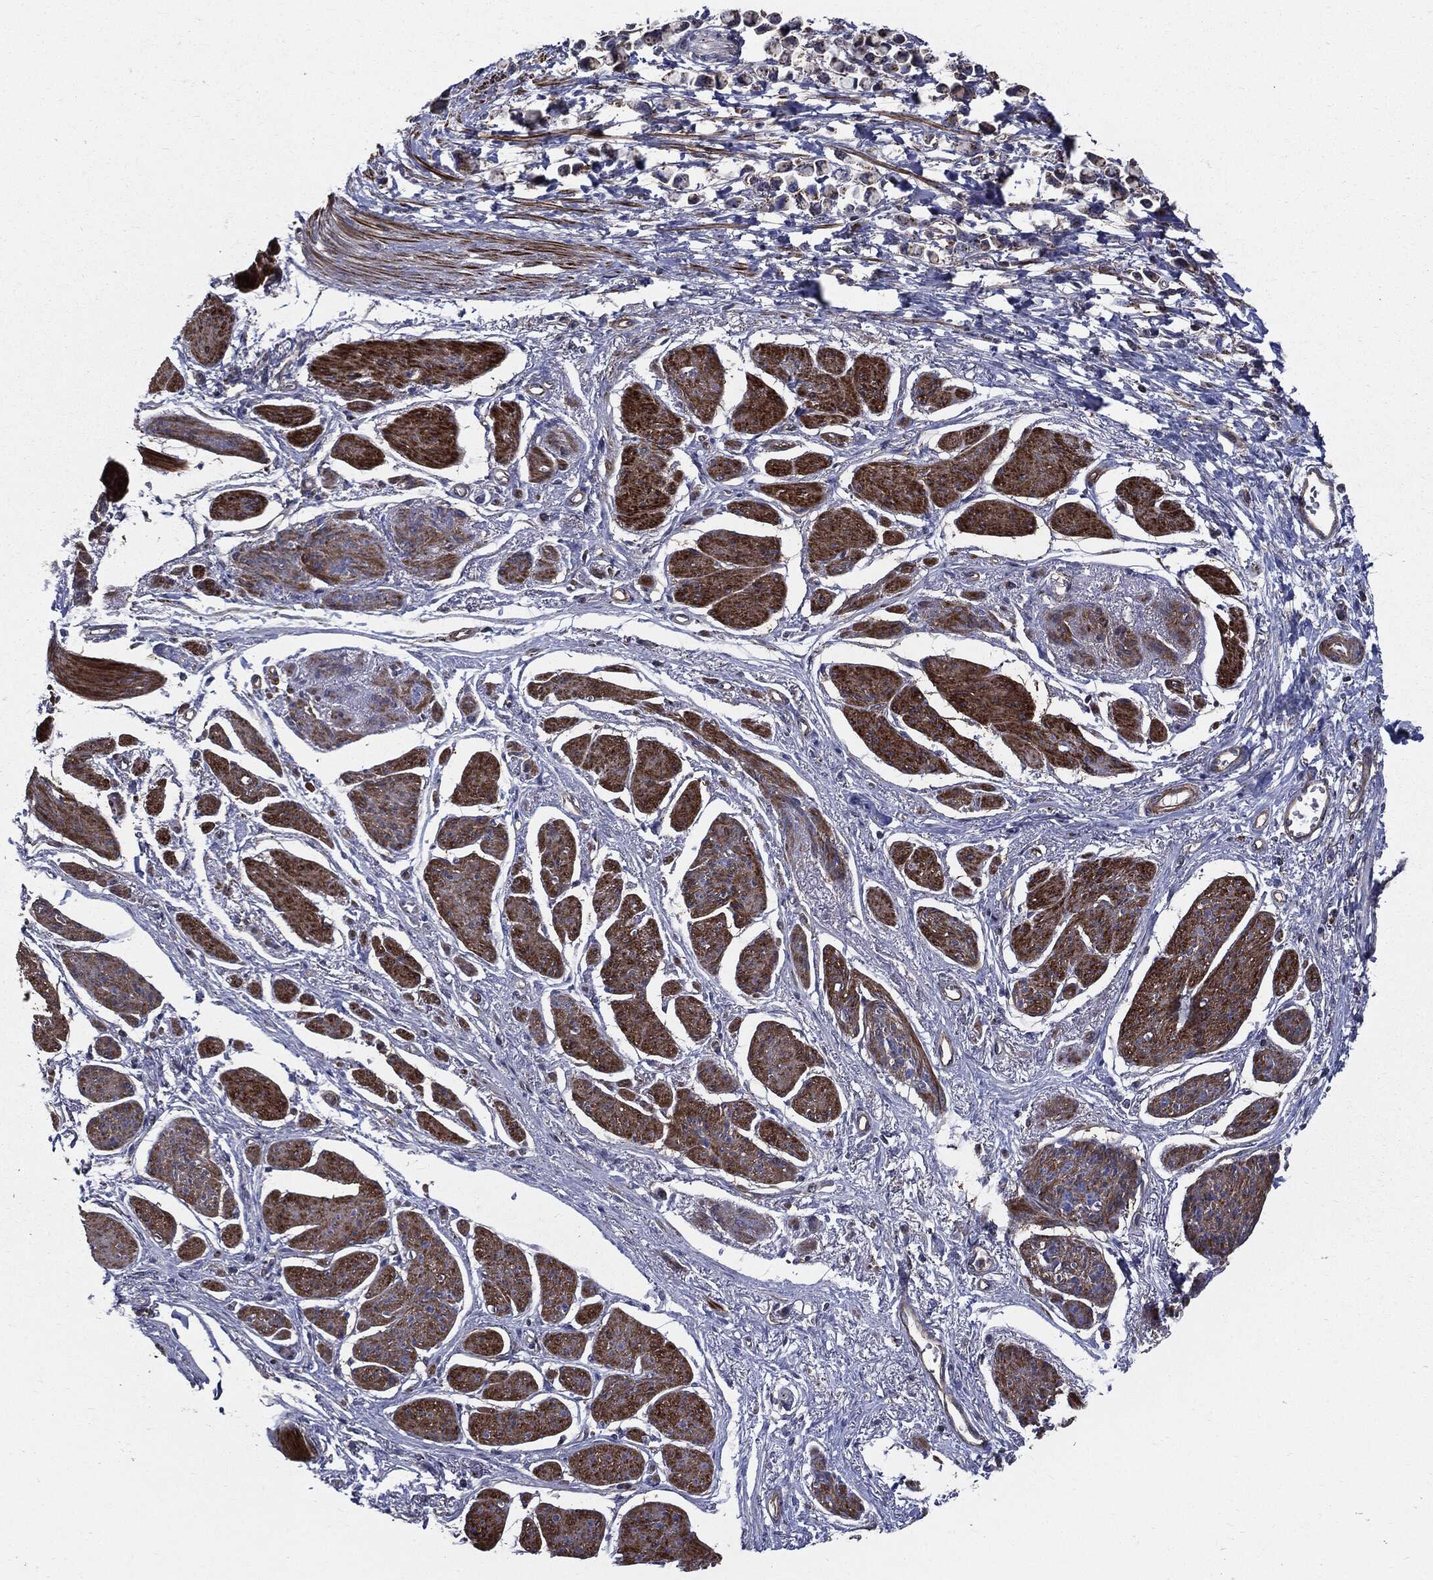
{"staining": {"intensity": "moderate", "quantity": ">75%", "location": "cytoplasmic/membranous"}, "tissue": "stomach cancer", "cell_type": "Tumor cells", "image_type": "cancer", "snomed": [{"axis": "morphology", "description": "Adenocarcinoma, NOS"}, {"axis": "topography", "description": "Stomach"}], "caption": "Brown immunohistochemical staining in human stomach adenocarcinoma reveals moderate cytoplasmic/membranous staining in about >75% of tumor cells.", "gene": "PDCD6IP", "patient": {"sex": "female", "age": 81}}